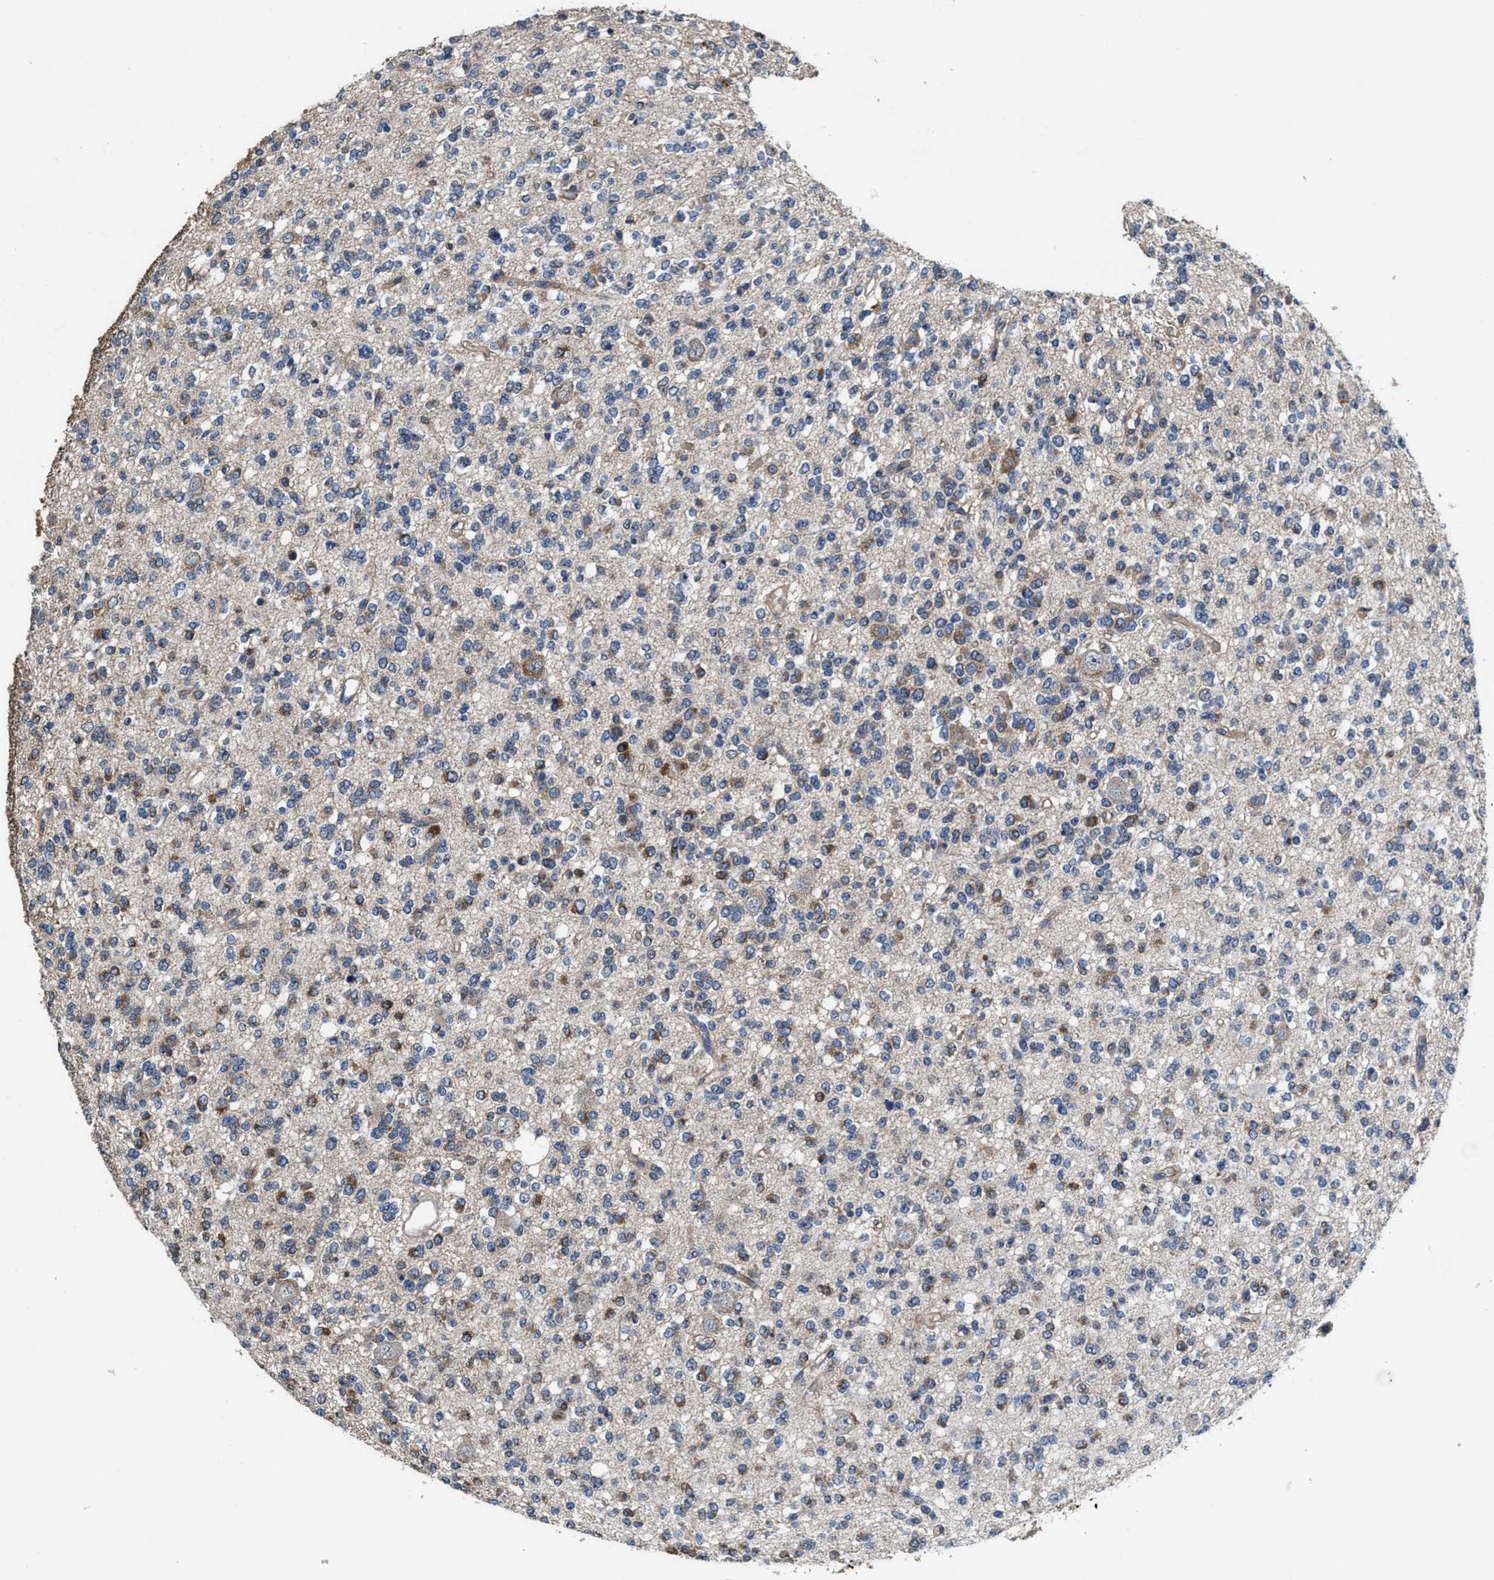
{"staining": {"intensity": "moderate", "quantity": ">75%", "location": "cytoplasmic/membranous"}, "tissue": "glioma", "cell_type": "Tumor cells", "image_type": "cancer", "snomed": [{"axis": "morphology", "description": "Glioma, malignant, Low grade"}, {"axis": "topography", "description": "Brain"}], "caption": "Human malignant glioma (low-grade) stained with a protein marker demonstrates moderate staining in tumor cells.", "gene": "IDNK", "patient": {"sex": "male", "age": 38}}